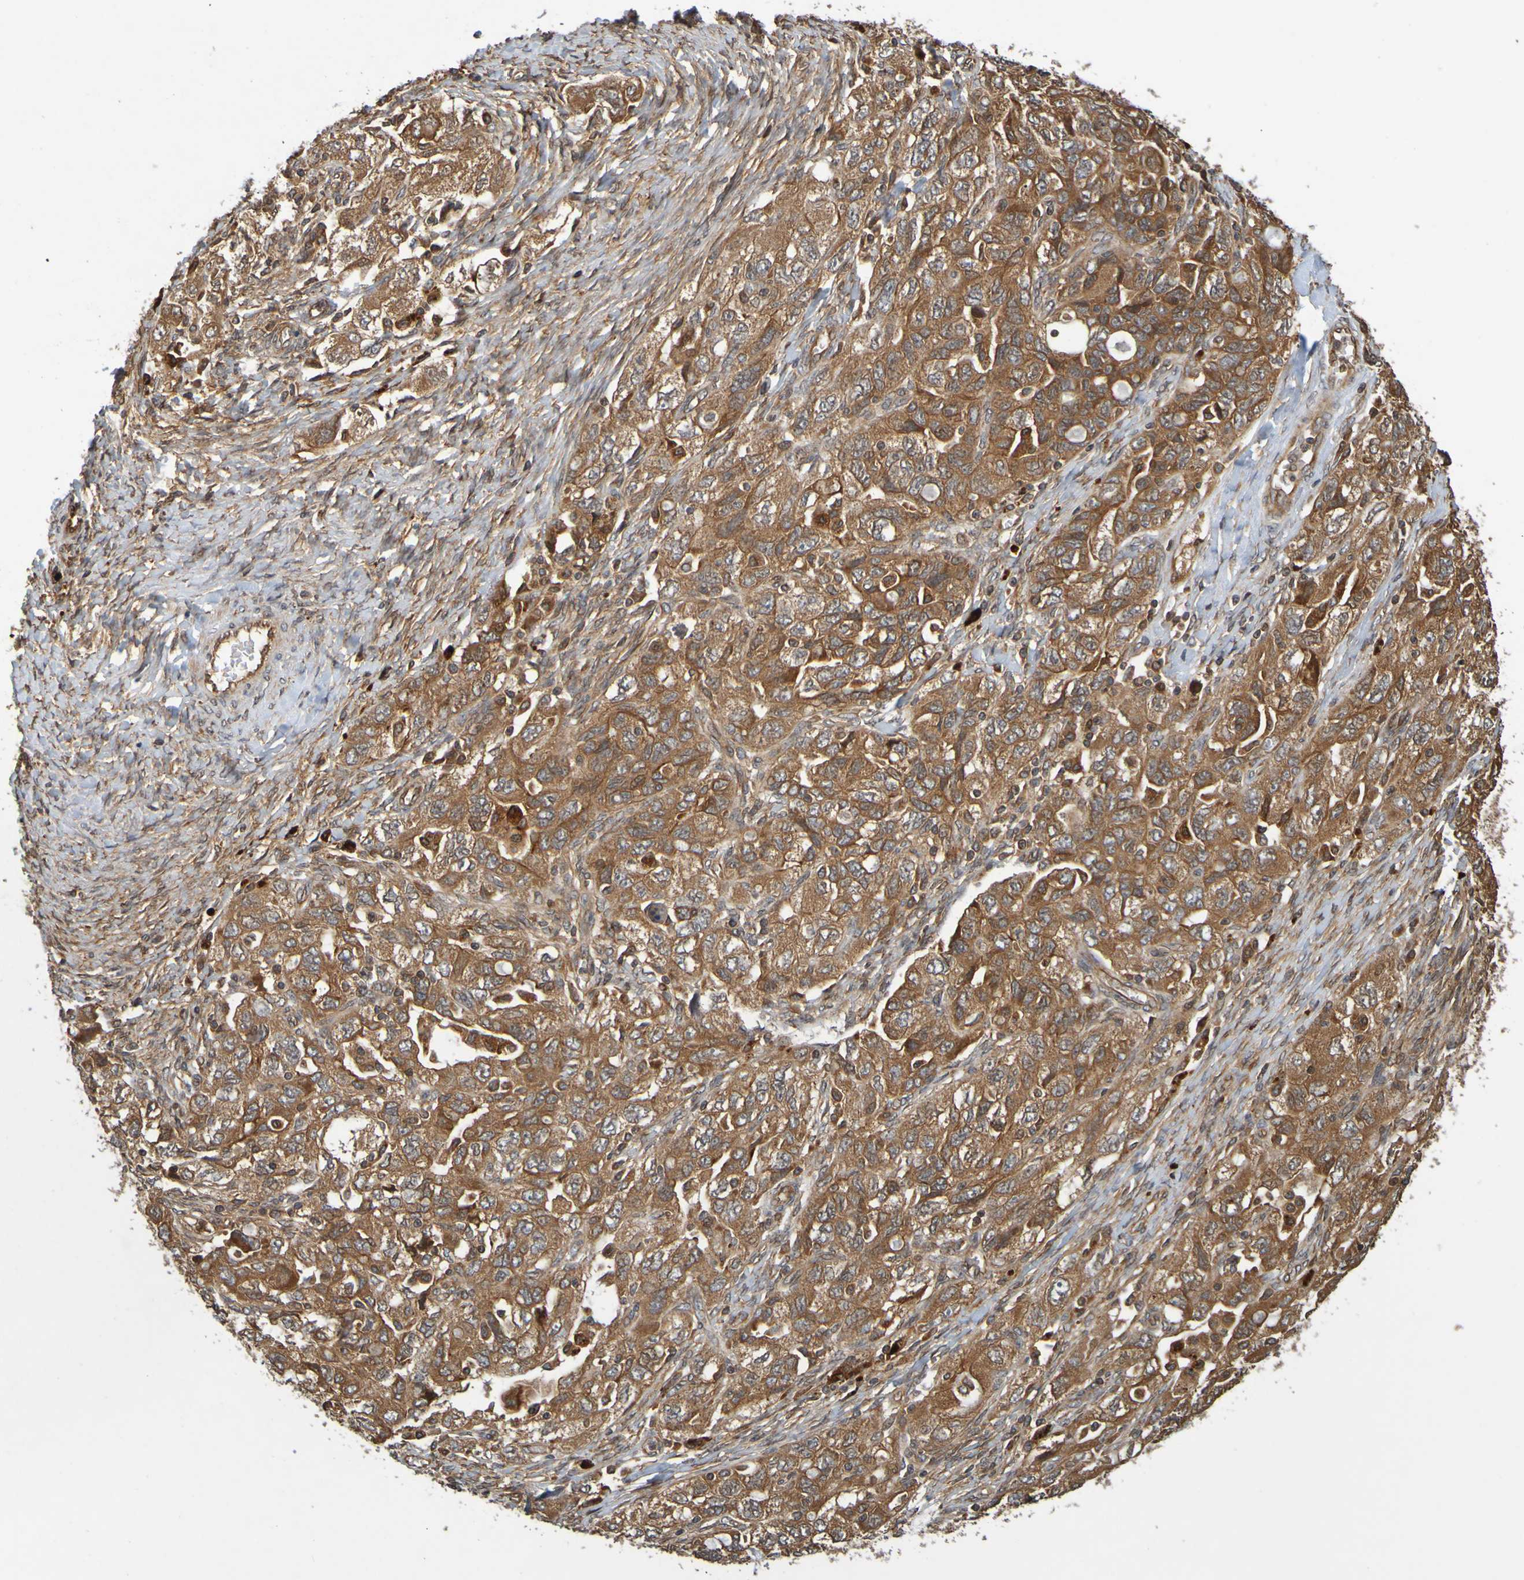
{"staining": {"intensity": "moderate", "quantity": ">75%", "location": "cytoplasmic/membranous"}, "tissue": "ovarian cancer", "cell_type": "Tumor cells", "image_type": "cancer", "snomed": [{"axis": "morphology", "description": "Carcinoma, NOS"}, {"axis": "morphology", "description": "Cystadenocarcinoma, serous, NOS"}, {"axis": "topography", "description": "Ovary"}], "caption": "The immunohistochemical stain labels moderate cytoplasmic/membranous positivity in tumor cells of ovarian cancer tissue.", "gene": "OCRL", "patient": {"sex": "female", "age": 69}}